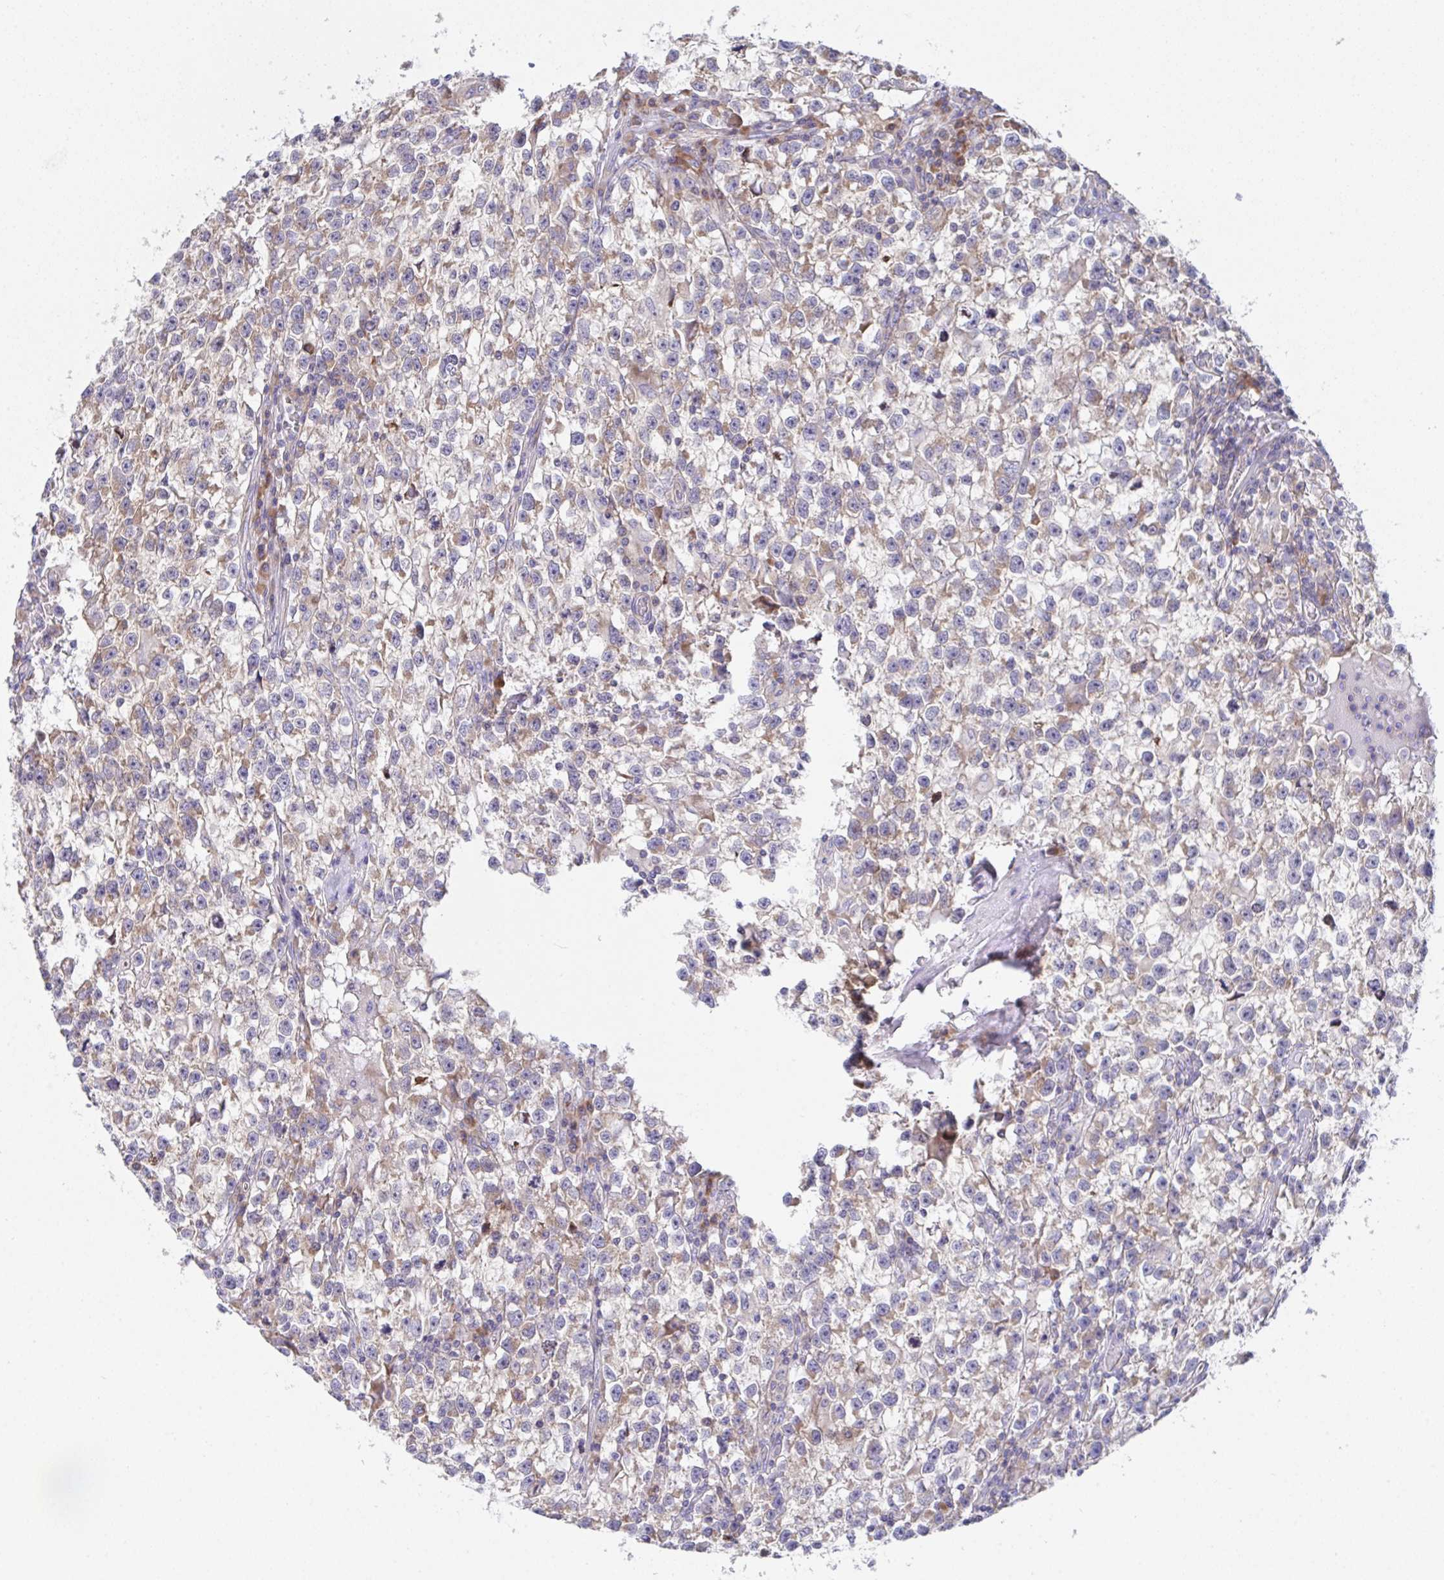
{"staining": {"intensity": "weak", "quantity": "25%-75%", "location": "cytoplasmic/membranous"}, "tissue": "testis cancer", "cell_type": "Tumor cells", "image_type": "cancer", "snomed": [{"axis": "morphology", "description": "Seminoma, NOS"}, {"axis": "topography", "description": "Testis"}], "caption": "IHC histopathology image of testis cancer stained for a protein (brown), which shows low levels of weak cytoplasmic/membranous staining in about 25%-75% of tumor cells.", "gene": "FAU", "patient": {"sex": "male", "age": 31}}